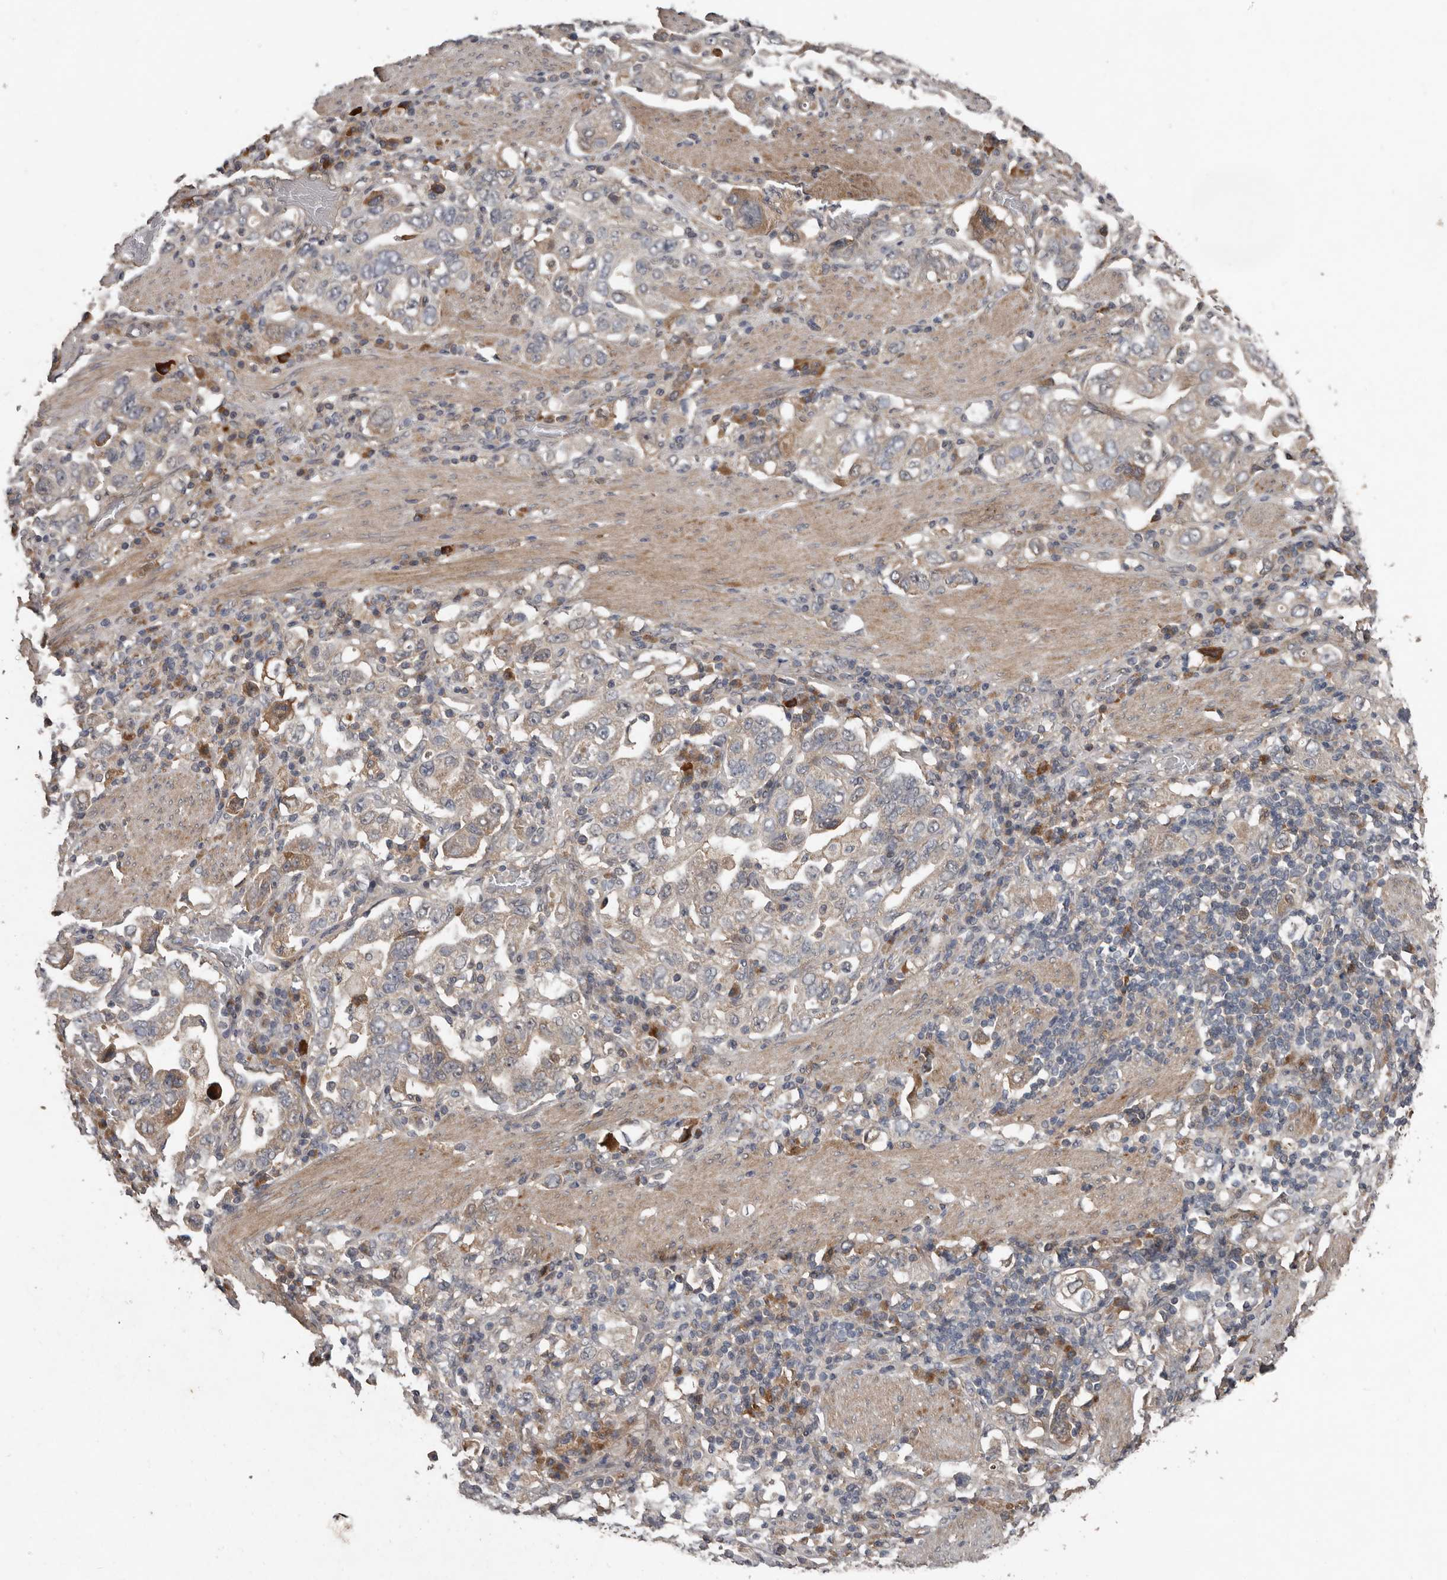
{"staining": {"intensity": "weak", "quantity": "<25%", "location": "cytoplasmic/membranous"}, "tissue": "stomach cancer", "cell_type": "Tumor cells", "image_type": "cancer", "snomed": [{"axis": "morphology", "description": "Adenocarcinoma, NOS"}, {"axis": "topography", "description": "Stomach, upper"}], "caption": "Stomach cancer (adenocarcinoma) was stained to show a protein in brown. There is no significant positivity in tumor cells. (DAB (3,3'-diaminobenzidine) IHC with hematoxylin counter stain).", "gene": "DNAJB4", "patient": {"sex": "male", "age": 62}}